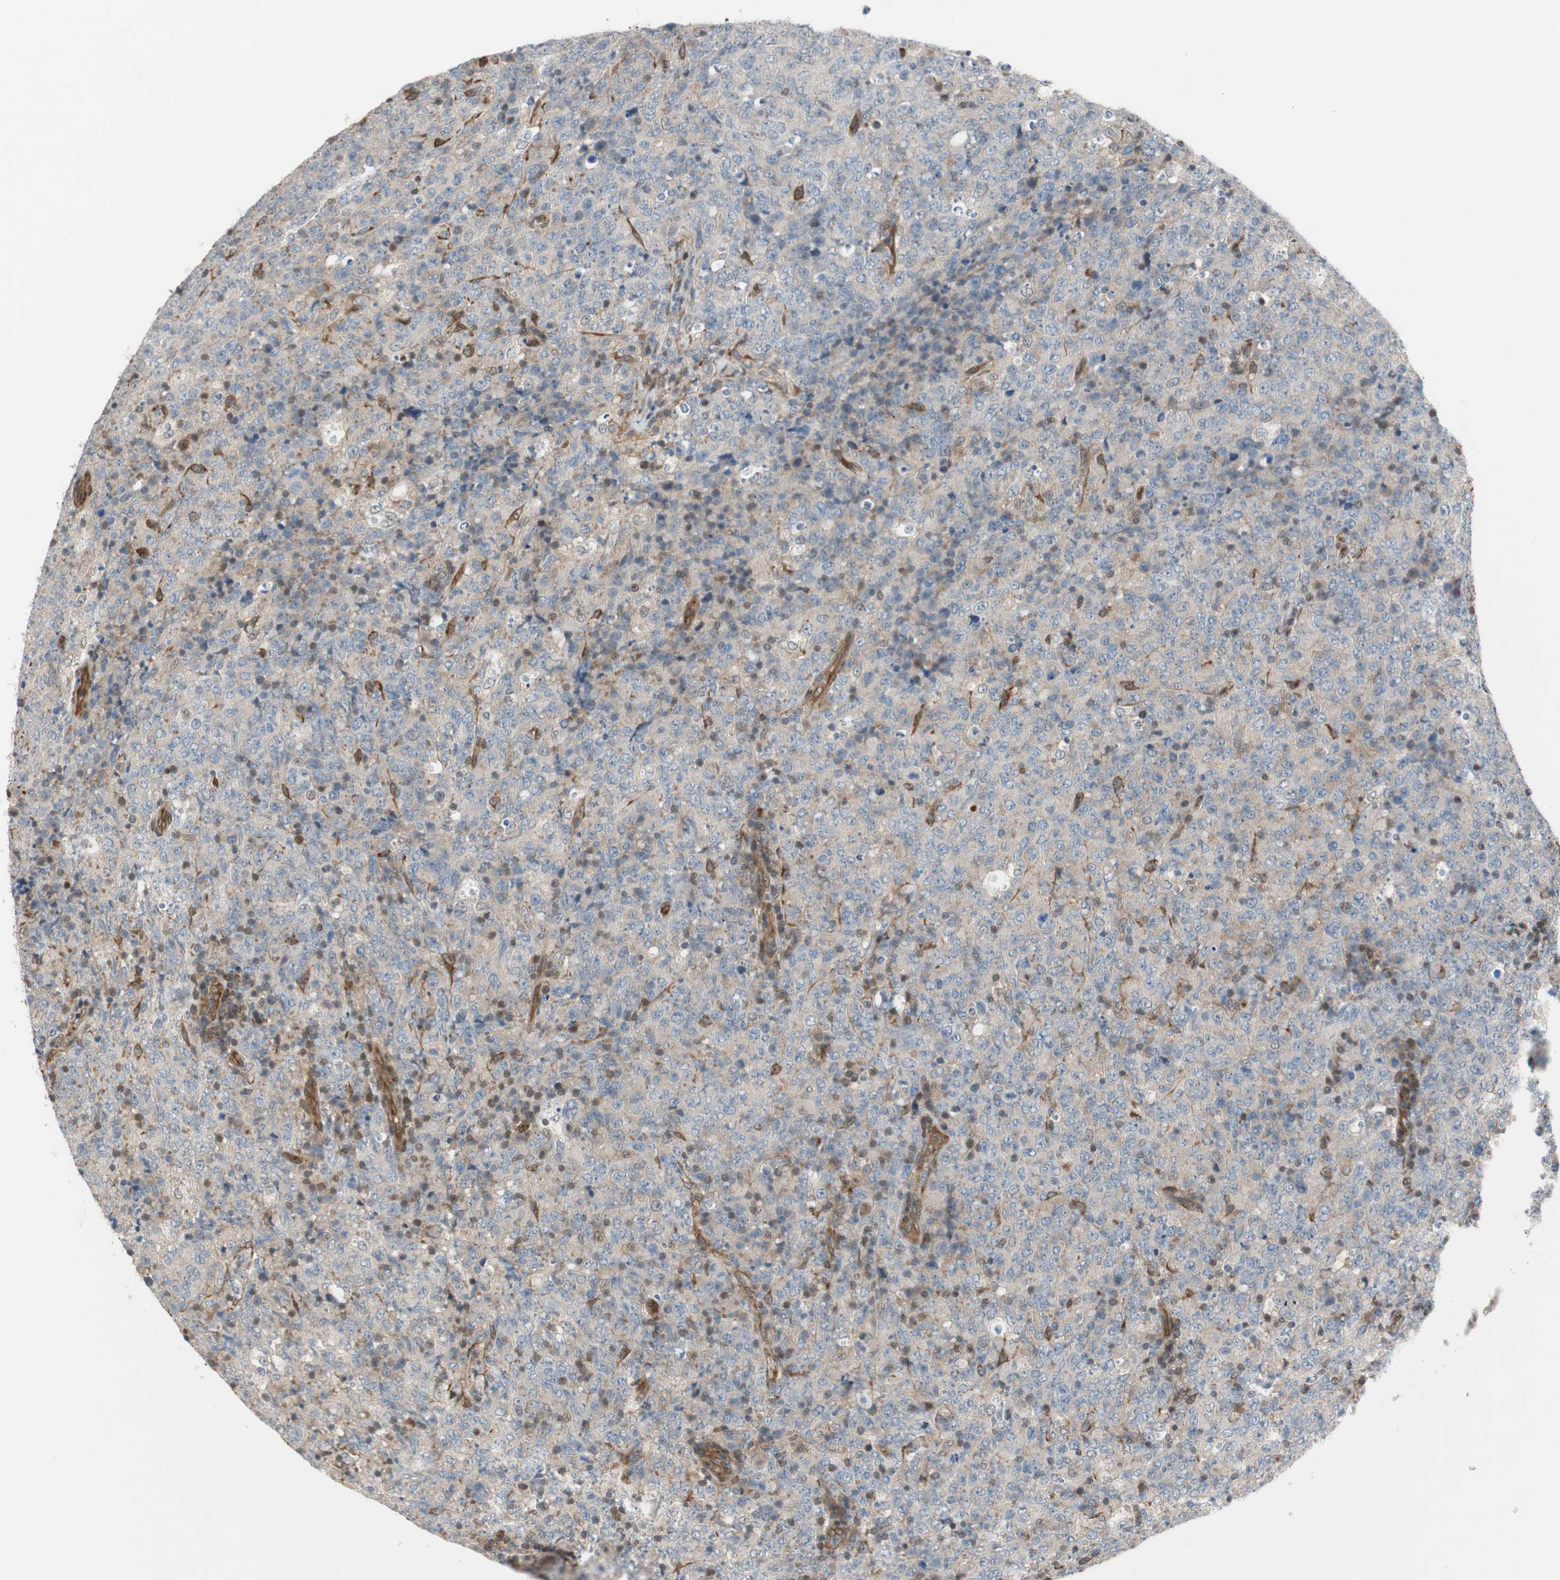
{"staining": {"intensity": "weak", "quantity": "25%-75%", "location": "cytoplasmic/membranous"}, "tissue": "lymphoma", "cell_type": "Tumor cells", "image_type": "cancer", "snomed": [{"axis": "morphology", "description": "Malignant lymphoma, non-Hodgkin's type, High grade"}, {"axis": "topography", "description": "Tonsil"}], "caption": "Tumor cells demonstrate weak cytoplasmic/membranous expression in approximately 25%-75% of cells in high-grade malignant lymphoma, non-Hodgkin's type.", "gene": "ZNF512B", "patient": {"sex": "female", "age": 36}}